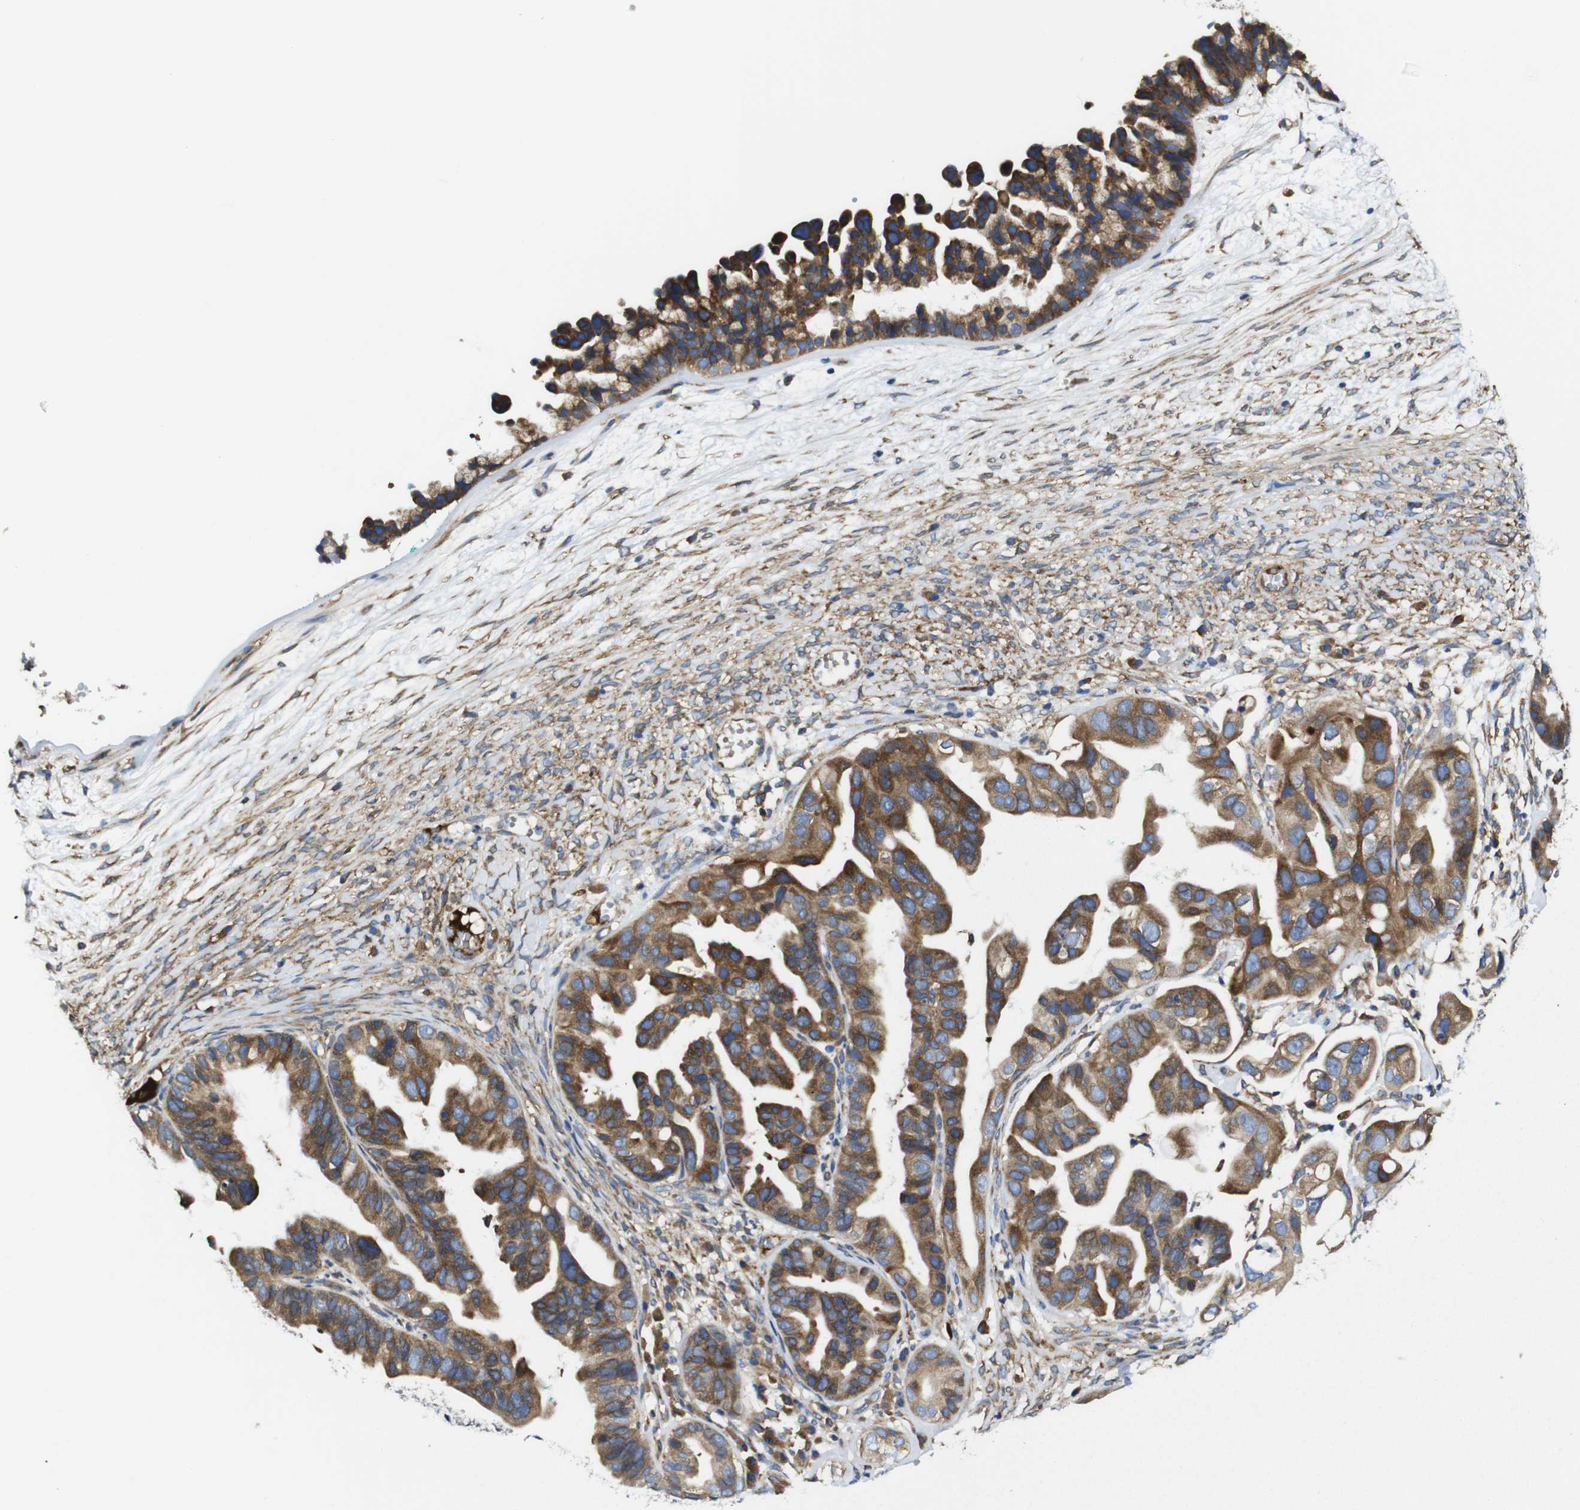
{"staining": {"intensity": "strong", "quantity": ">75%", "location": "cytoplasmic/membranous"}, "tissue": "ovarian cancer", "cell_type": "Tumor cells", "image_type": "cancer", "snomed": [{"axis": "morphology", "description": "Cystadenocarcinoma, serous, NOS"}, {"axis": "topography", "description": "Ovary"}], "caption": "A high-resolution image shows IHC staining of ovarian cancer (serous cystadenocarcinoma), which reveals strong cytoplasmic/membranous expression in about >75% of tumor cells.", "gene": "CLCC1", "patient": {"sex": "female", "age": 56}}